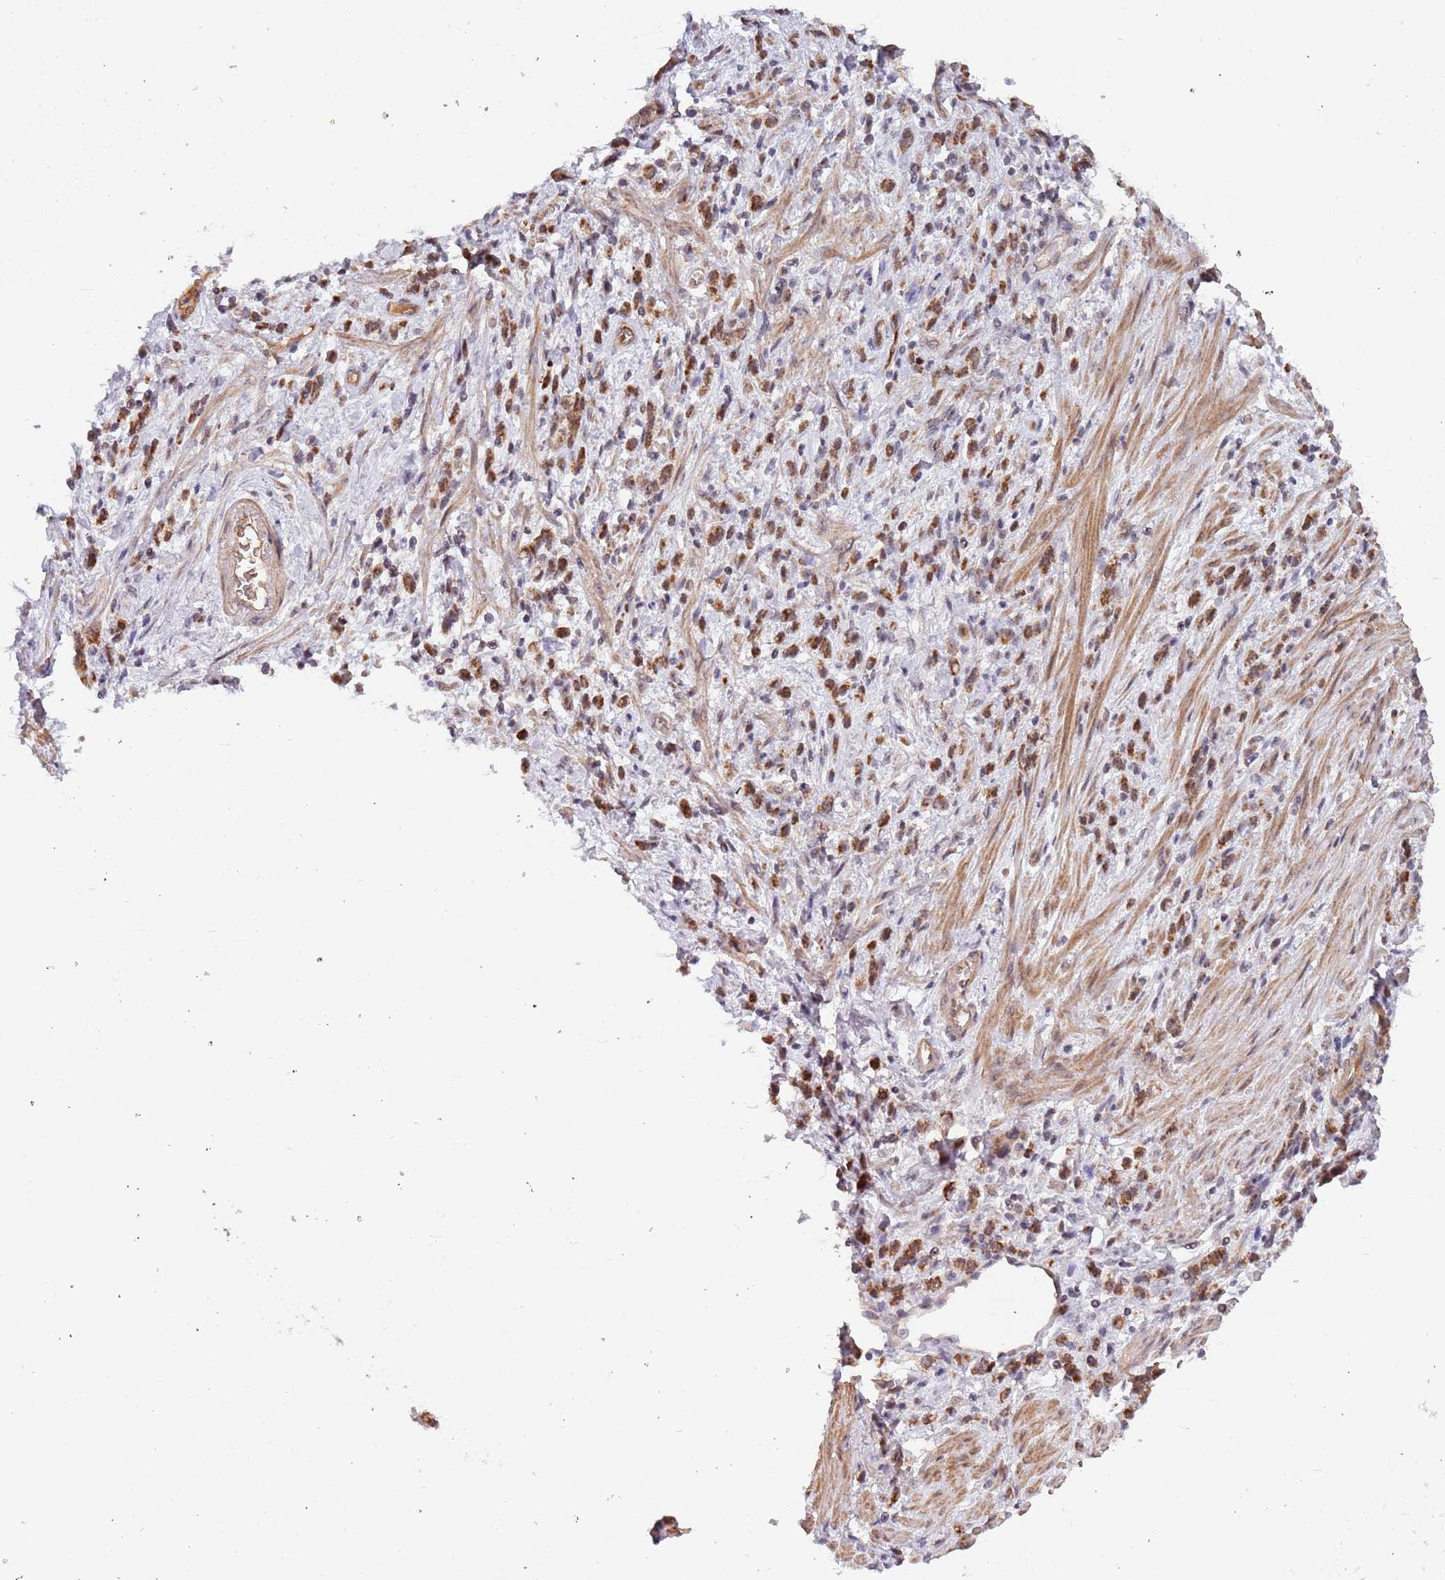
{"staining": {"intensity": "moderate", "quantity": ">75%", "location": "cytoplasmic/membranous,nuclear"}, "tissue": "stomach cancer", "cell_type": "Tumor cells", "image_type": "cancer", "snomed": [{"axis": "morphology", "description": "Adenocarcinoma, NOS"}, {"axis": "topography", "description": "Stomach"}], "caption": "Tumor cells display medium levels of moderate cytoplasmic/membranous and nuclear positivity in about >75% of cells in stomach adenocarcinoma. (Stains: DAB (3,3'-diaminobenzidine) in brown, nuclei in blue, Microscopy: brightfield microscopy at high magnification).", "gene": "SUDS3", "patient": {"sex": "male", "age": 77}}